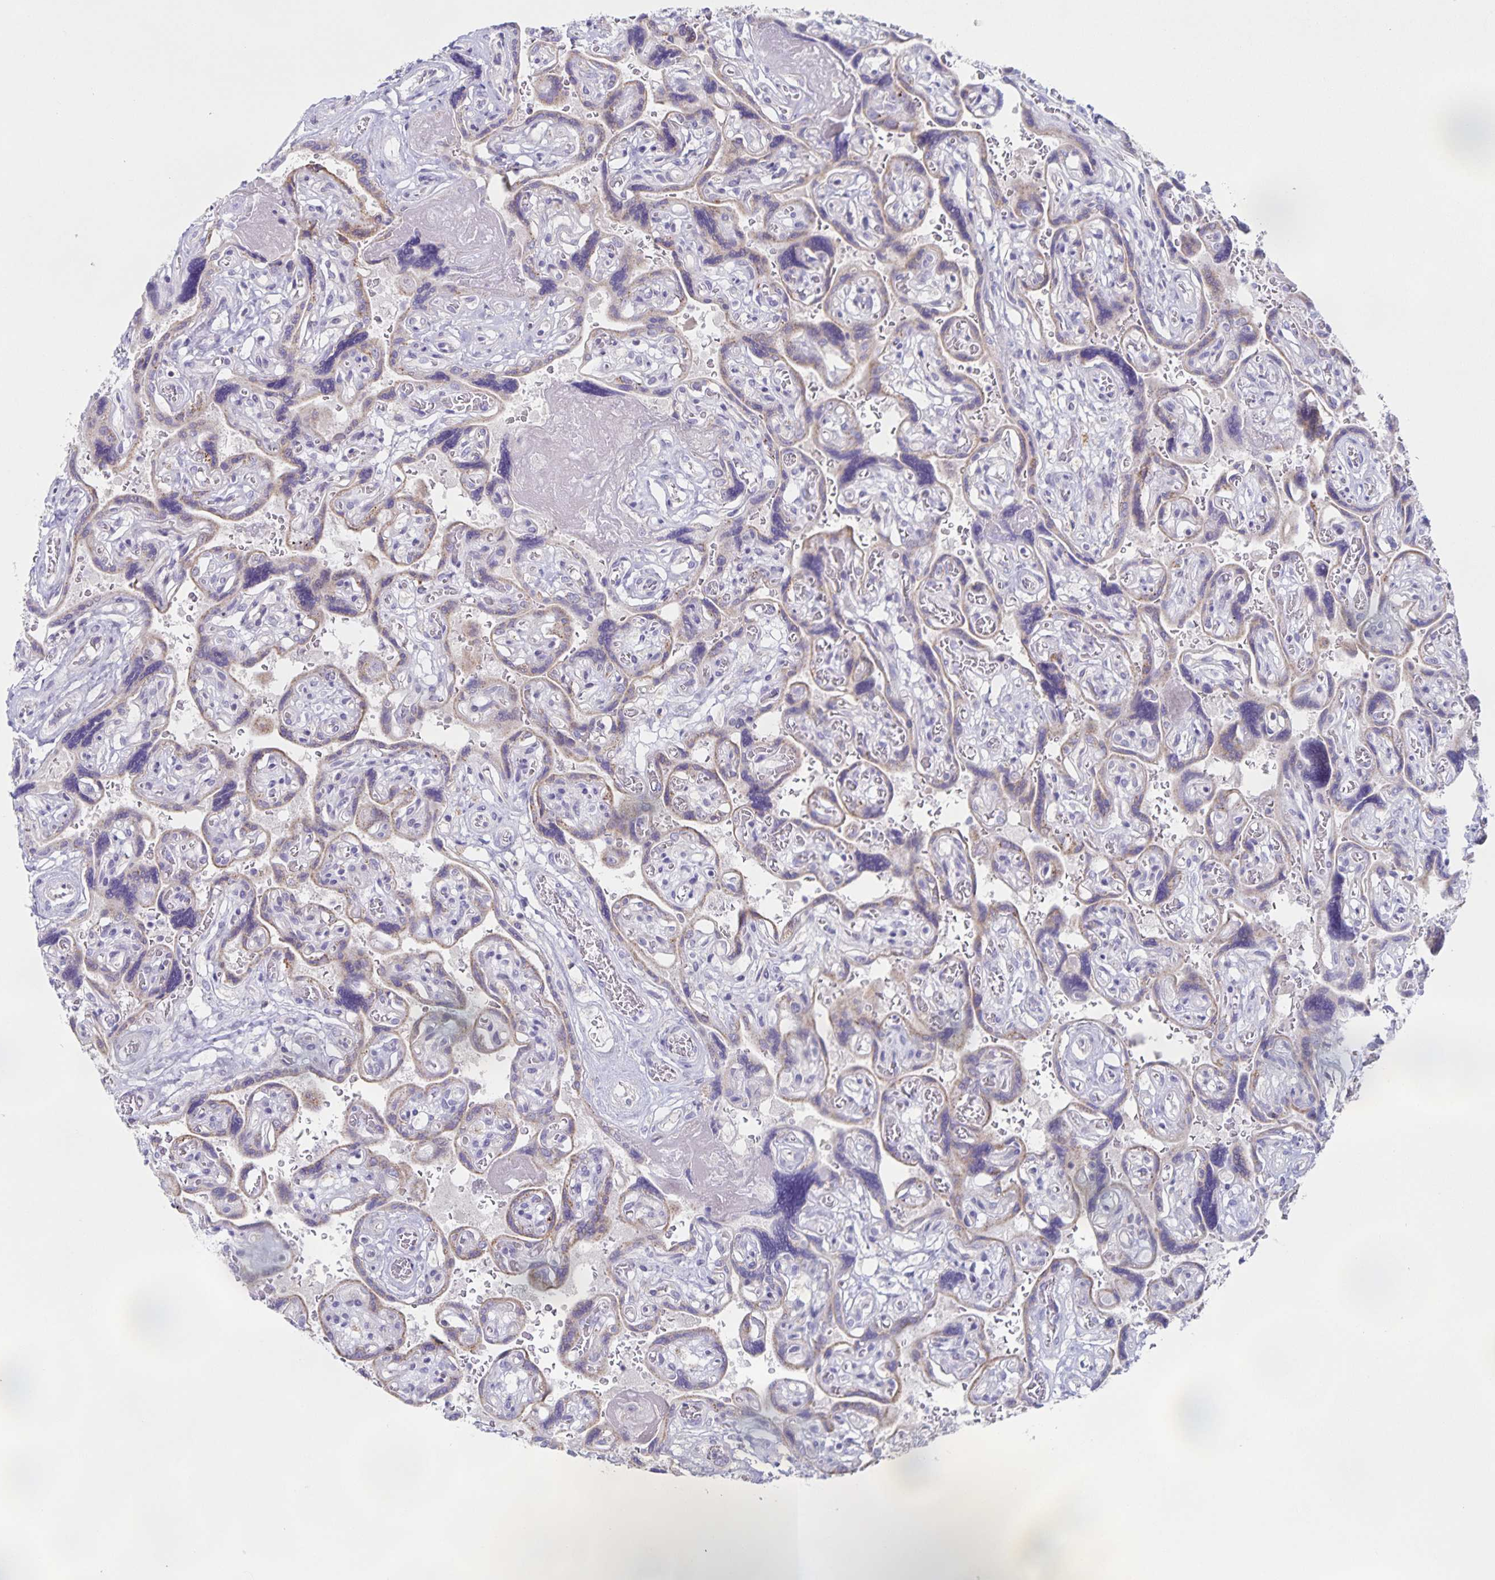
{"staining": {"intensity": "negative", "quantity": "none", "location": "none"}, "tissue": "placenta", "cell_type": "Decidual cells", "image_type": "normal", "snomed": [{"axis": "morphology", "description": "Normal tissue, NOS"}, {"axis": "topography", "description": "Placenta"}], "caption": "Immunohistochemistry (IHC) micrograph of normal human placenta stained for a protein (brown), which shows no positivity in decidual cells. (DAB (3,3'-diaminobenzidine) IHC with hematoxylin counter stain).", "gene": "CENPH", "patient": {"sex": "female", "age": 32}}